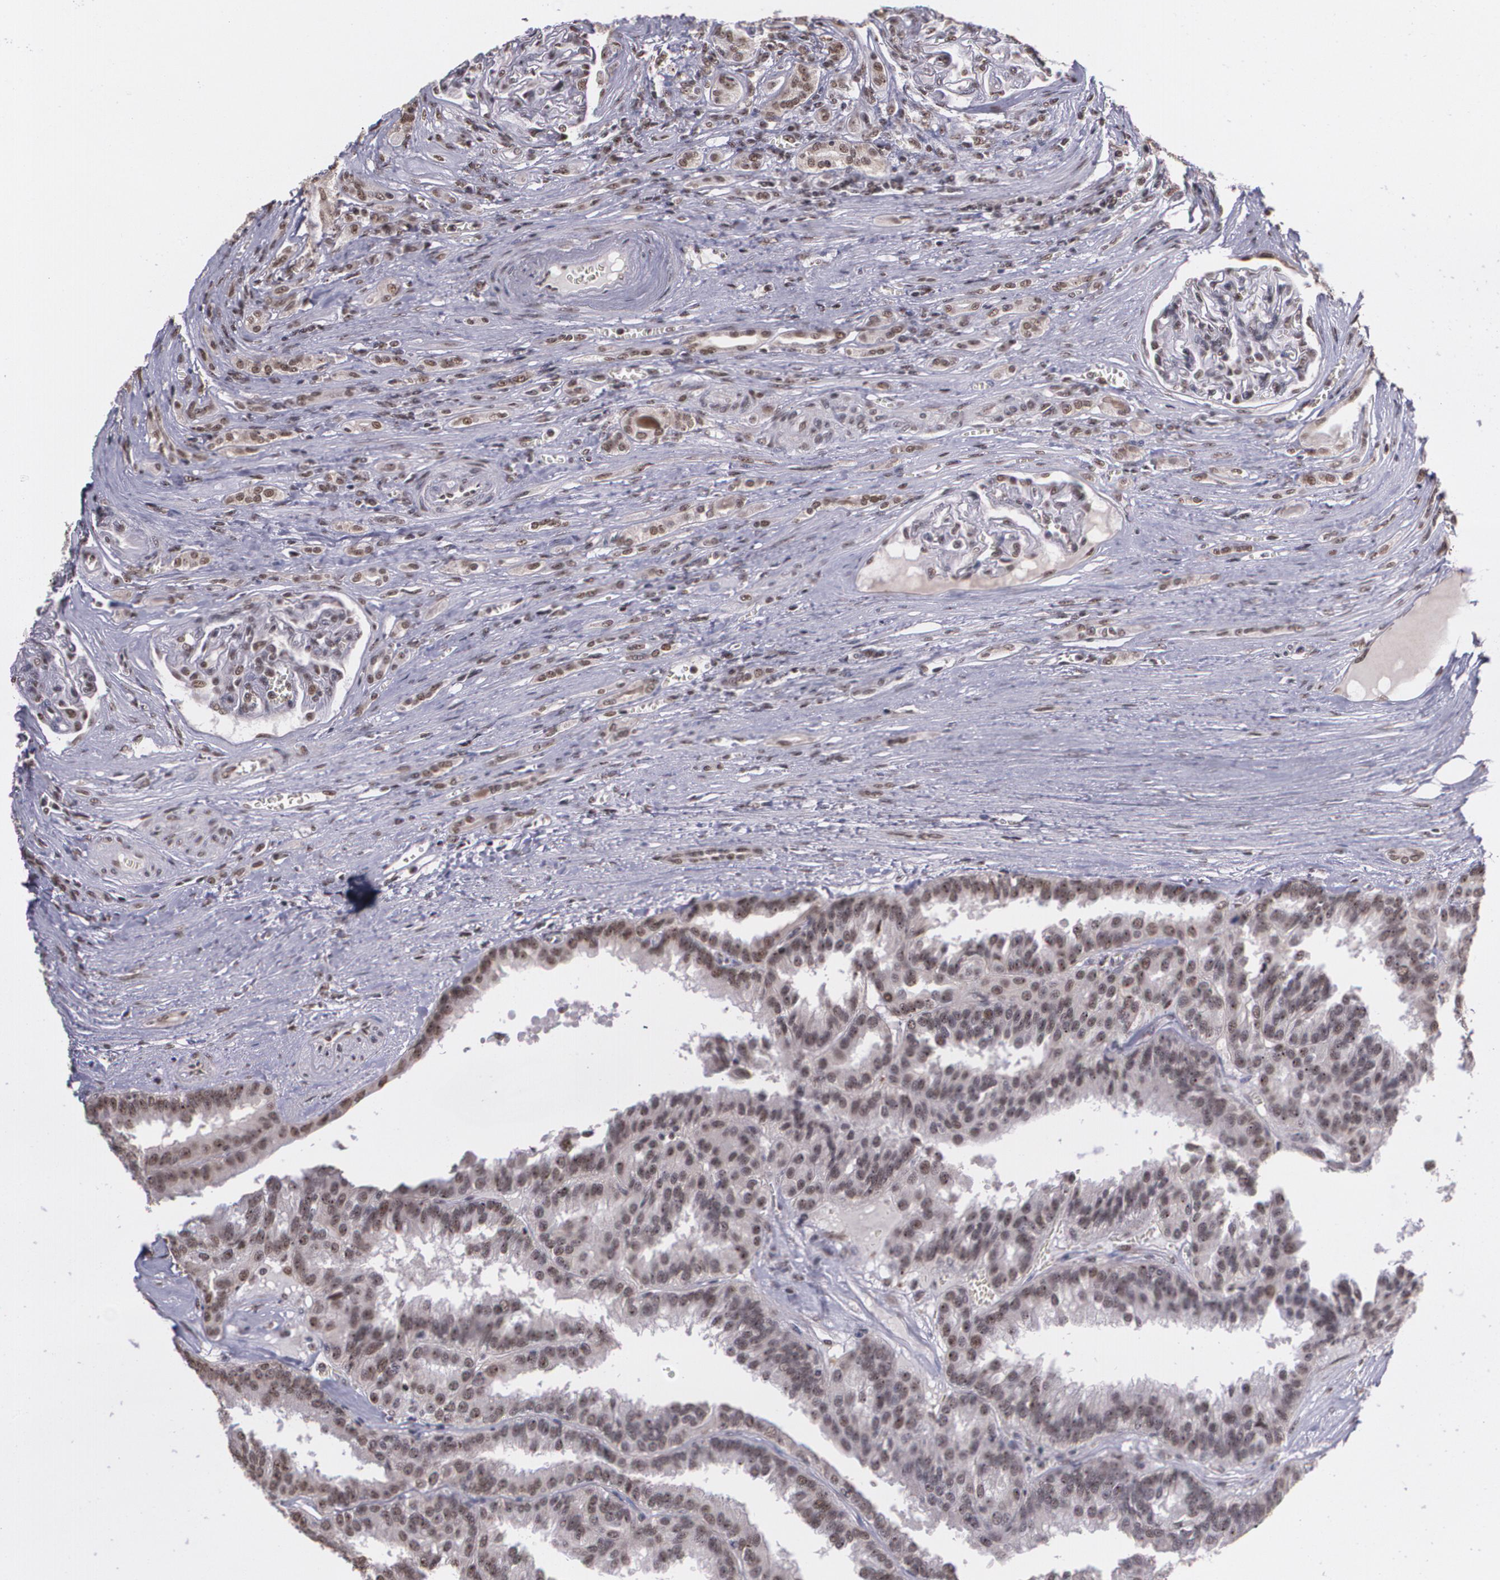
{"staining": {"intensity": "moderate", "quantity": ">75%", "location": "cytoplasmic/membranous,nuclear"}, "tissue": "renal cancer", "cell_type": "Tumor cells", "image_type": "cancer", "snomed": [{"axis": "morphology", "description": "Adenocarcinoma, NOS"}, {"axis": "topography", "description": "Kidney"}], "caption": "Renal adenocarcinoma stained with a brown dye shows moderate cytoplasmic/membranous and nuclear positive positivity in approximately >75% of tumor cells.", "gene": "C6orf15", "patient": {"sex": "male", "age": 46}}